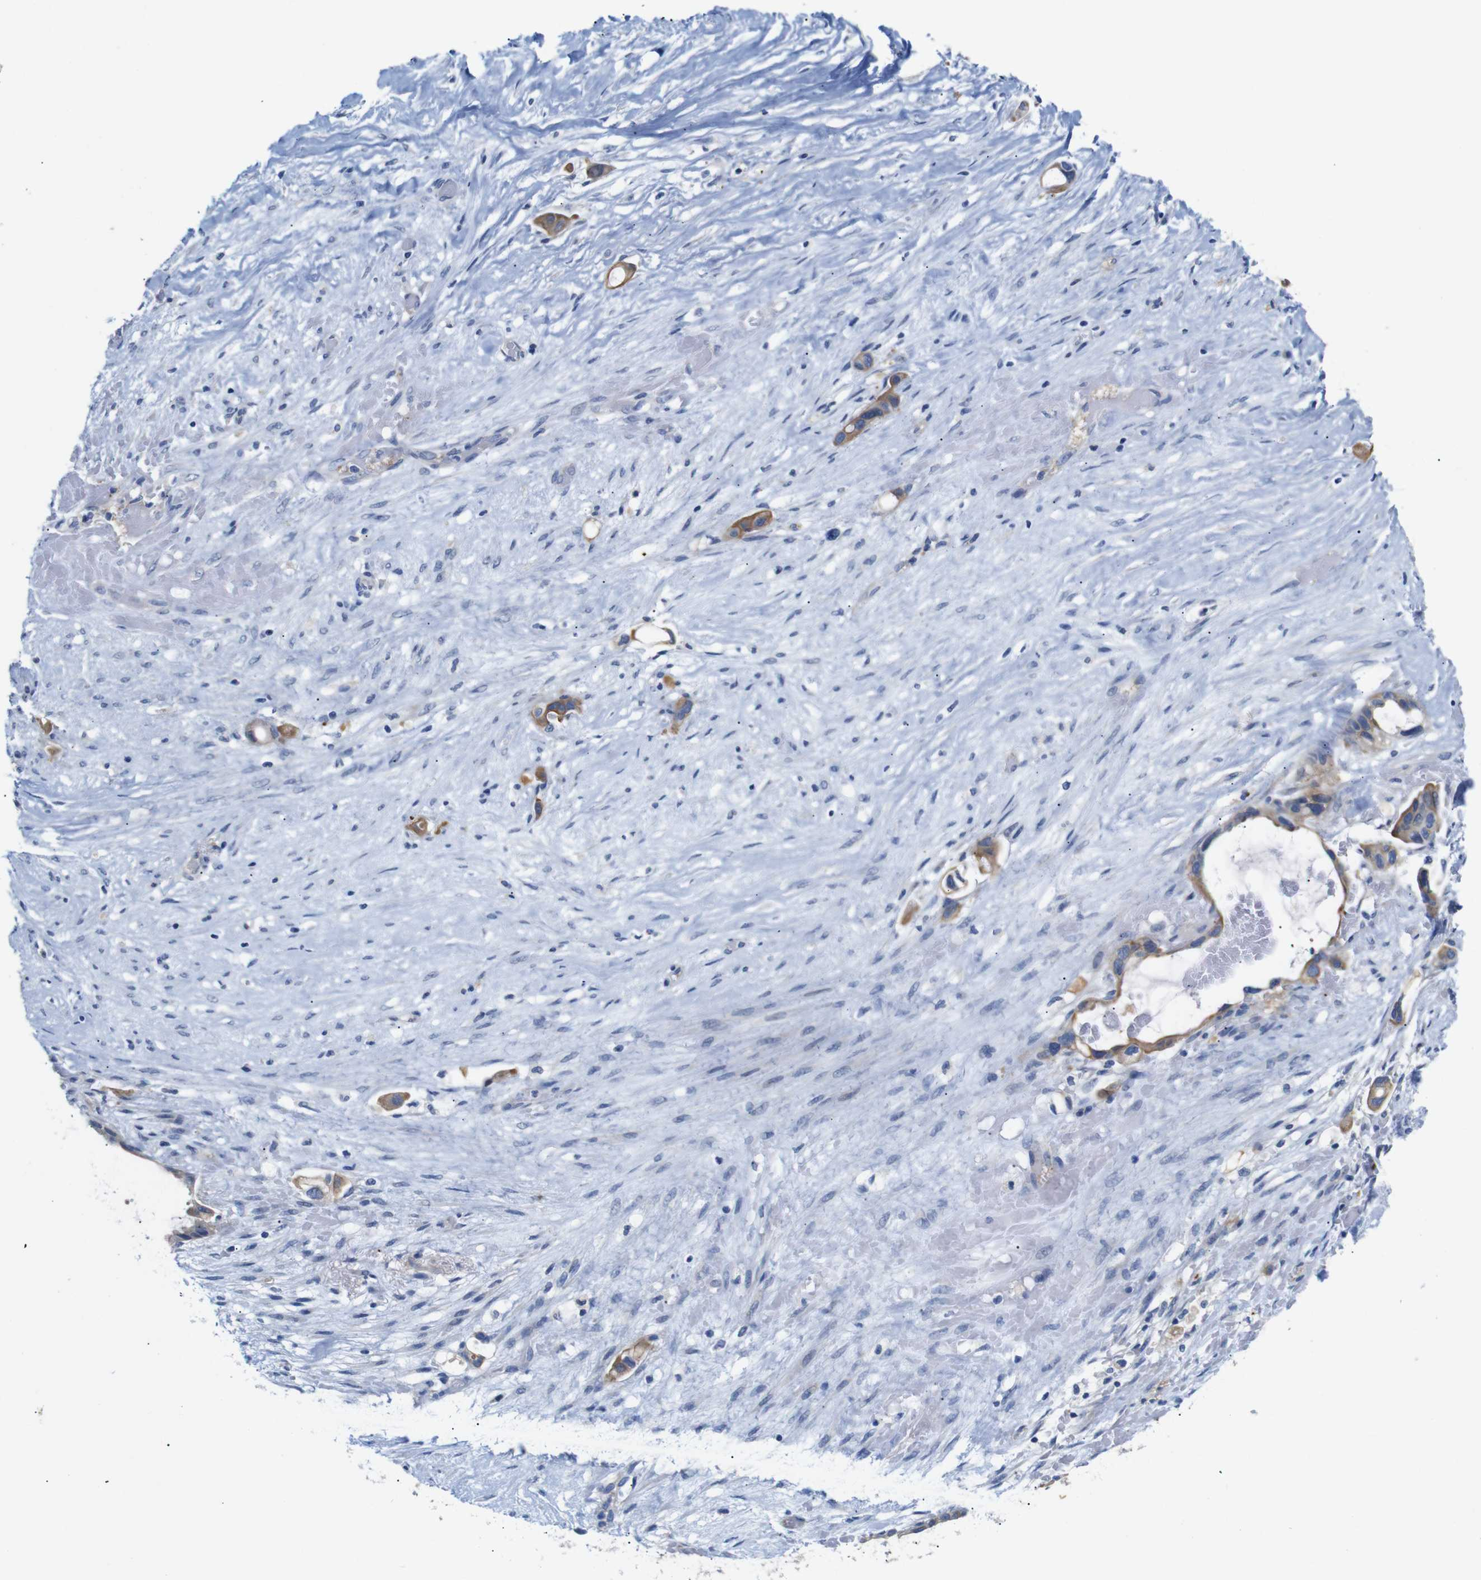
{"staining": {"intensity": "moderate", "quantity": "25%-75%", "location": "cytoplasmic/membranous"}, "tissue": "liver cancer", "cell_type": "Tumor cells", "image_type": "cancer", "snomed": [{"axis": "morphology", "description": "Cholangiocarcinoma"}, {"axis": "topography", "description": "Liver"}], "caption": "Liver cancer stained for a protein (brown) displays moderate cytoplasmic/membranous positive staining in approximately 25%-75% of tumor cells.", "gene": "ALOX15", "patient": {"sex": "female", "age": 65}}